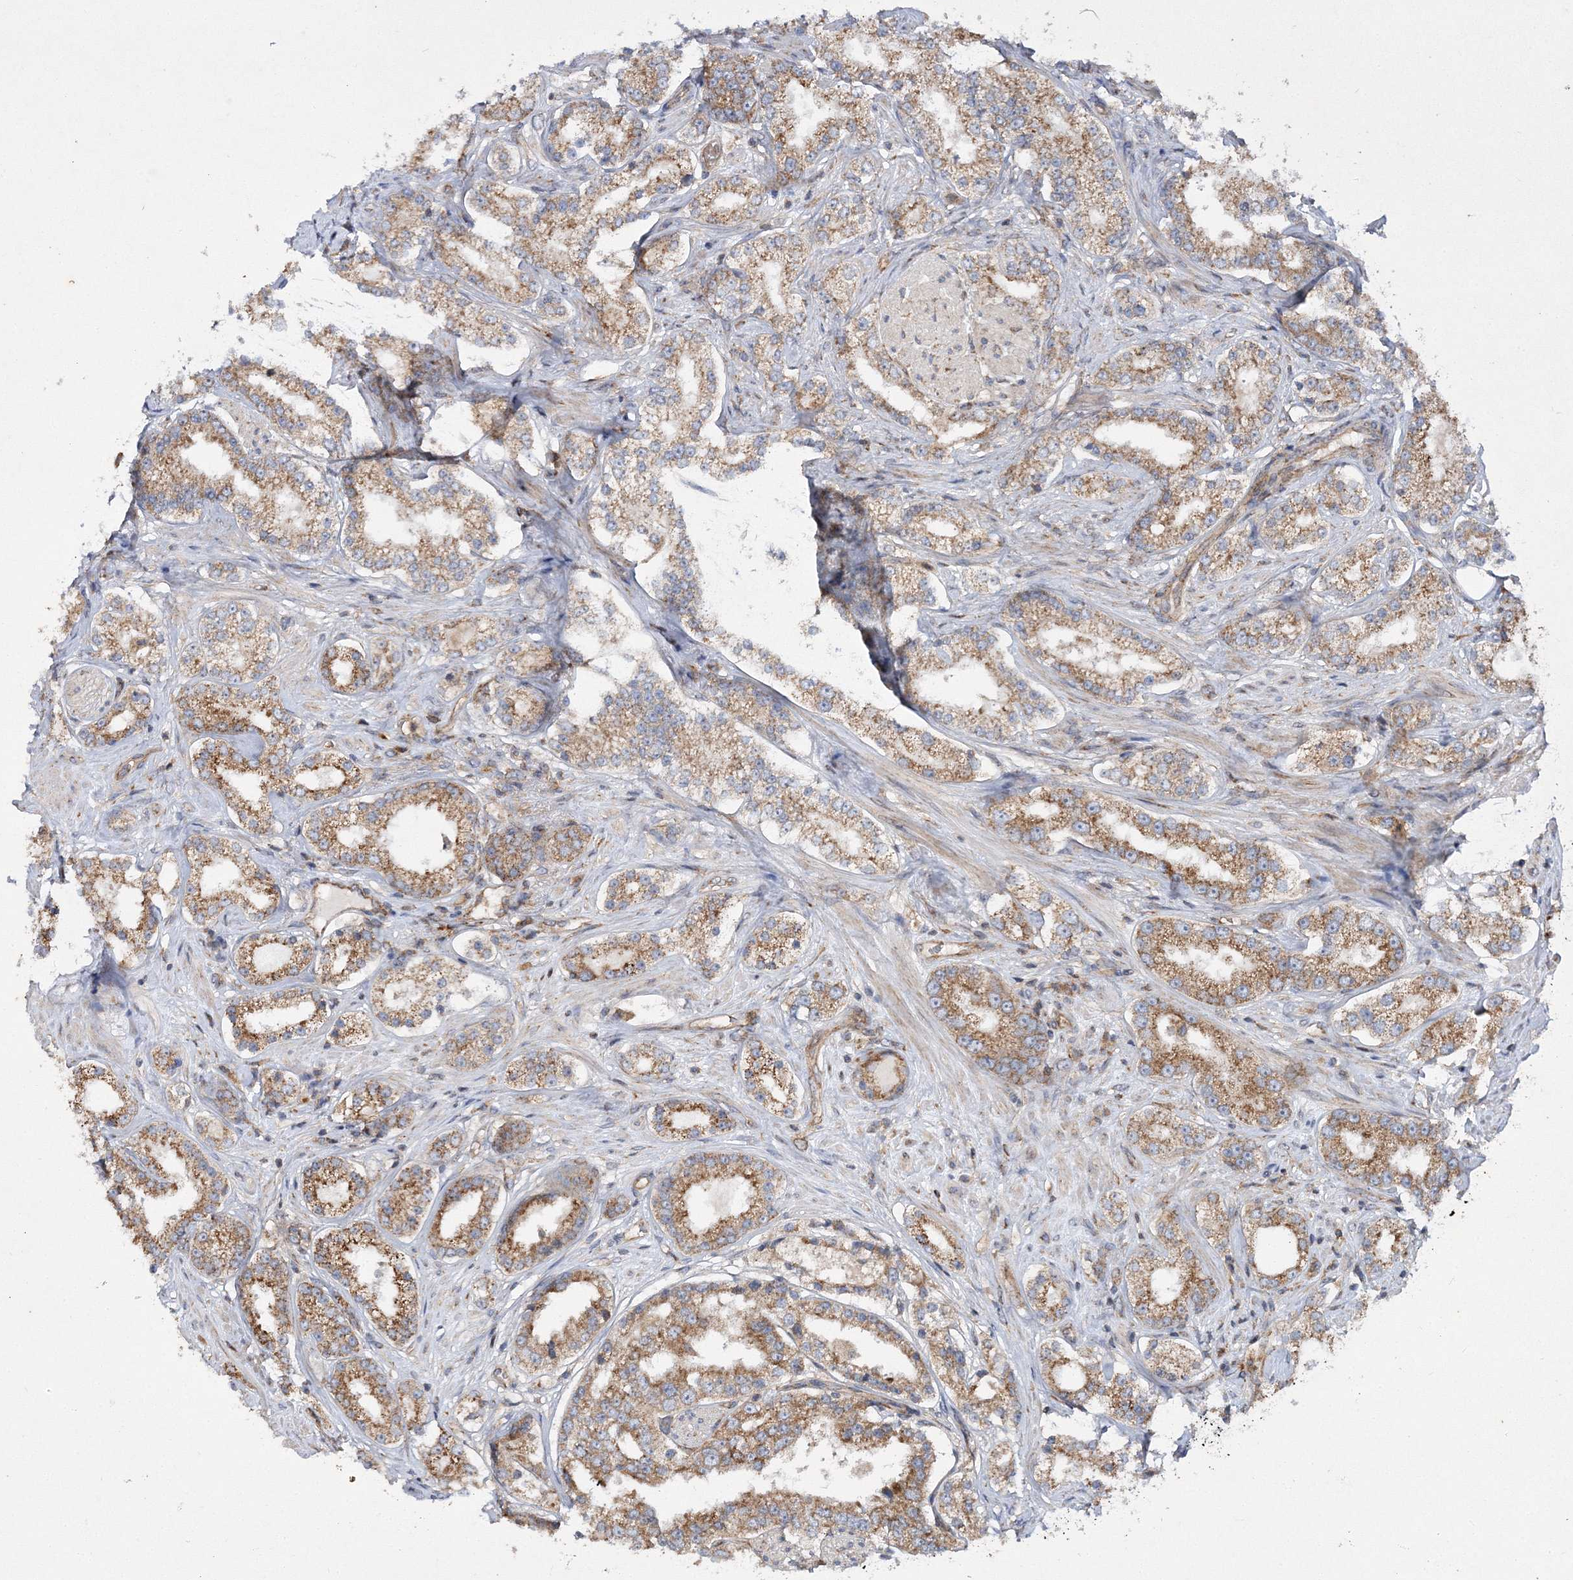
{"staining": {"intensity": "moderate", "quantity": ">75%", "location": "cytoplasmic/membranous"}, "tissue": "prostate cancer", "cell_type": "Tumor cells", "image_type": "cancer", "snomed": [{"axis": "morphology", "description": "Normal tissue, NOS"}, {"axis": "morphology", "description": "Adenocarcinoma, High grade"}, {"axis": "topography", "description": "Prostate"}], "caption": "Human prostate adenocarcinoma (high-grade) stained with a brown dye exhibits moderate cytoplasmic/membranous positive staining in about >75% of tumor cells.", "gene": "DNAJC13", "patient": {"sex": "male", "age": 83}}